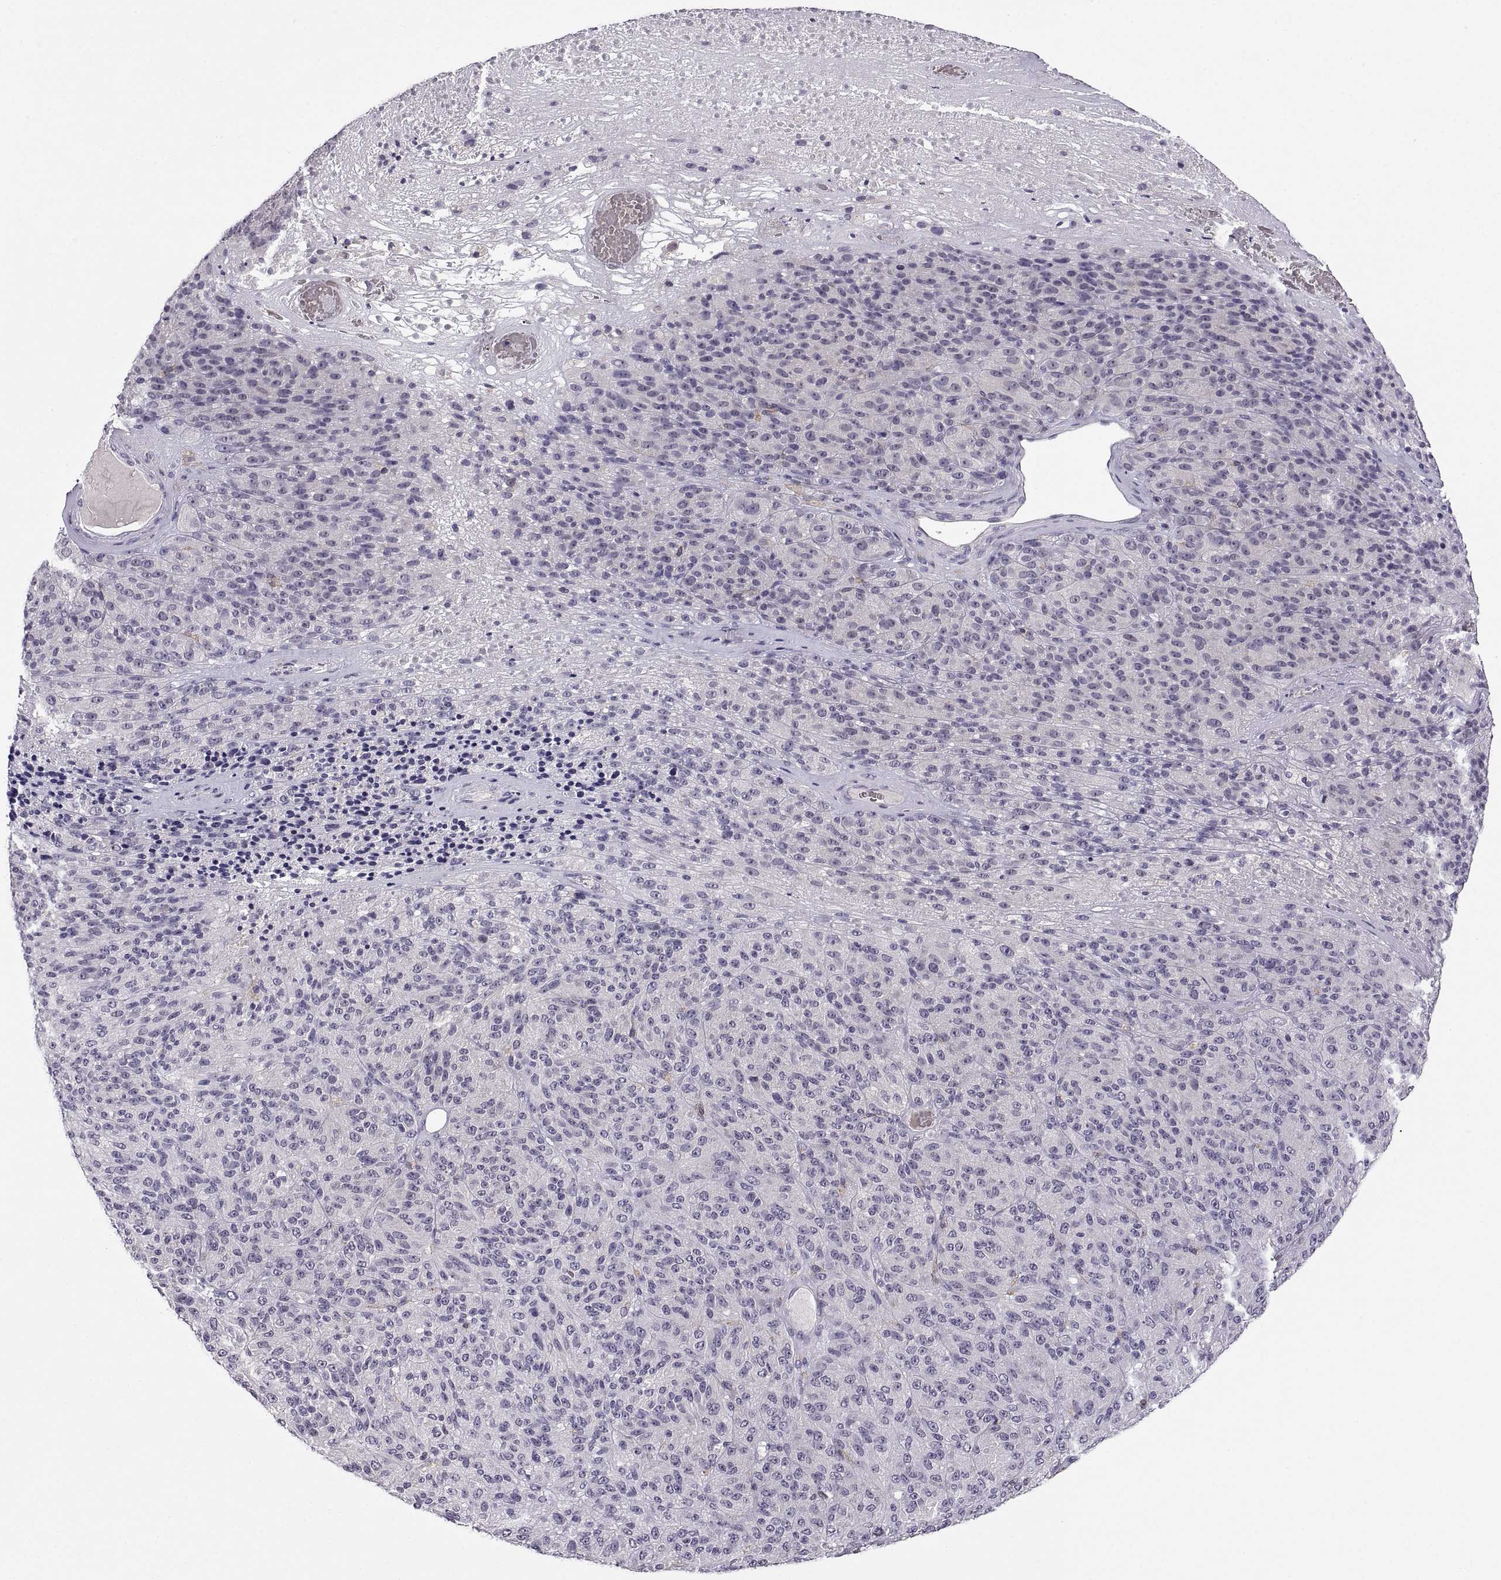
{"staining": {"intensity": "negative", "quantity": "none", "location": "none"}, "tissue": "melanoma", "cell_type": "Tumor cells", "image_type": "cancer", "snomed": [{"axis": "morphology", "description": "Malignant melanoma, Metastatic site"}, {"axis": "topography", "description": "Brain"}], "caption": "A high-resolution photomicrograph shows immunohistochemistry (IHC) staining of malignant melanoma (metastatic site), which displays no significant staining in tumor cells.", "gene": "MEIOC", "patient": {"sex": "female", "age": 56}}